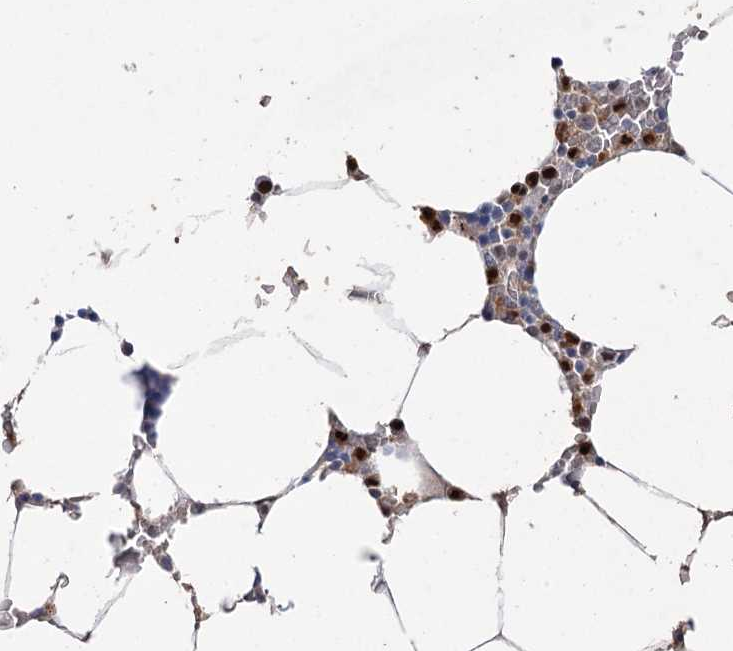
{"staining": {"intensity": "strong", "quantity": "25%-75%", "location": "nuclear"}, "tissue": "bone marrow", "cell_type": "Hematopoietic cells", "image_type": "normal", "snomed": [{"axis": "morphology", "description": "Normal tissue, NOS"}, {"axis": "topography", "description": "Bone marrow"}], "caption": "Immunohistochemistry histopathology image of benign bone marrow stained for a protein (brown), which reveals high levels of strong nuclear expression in approximately 25%-75% of hematopoietic cells.", "gene": "SIAE", "patient": {"sex": "male", "age": 70}}